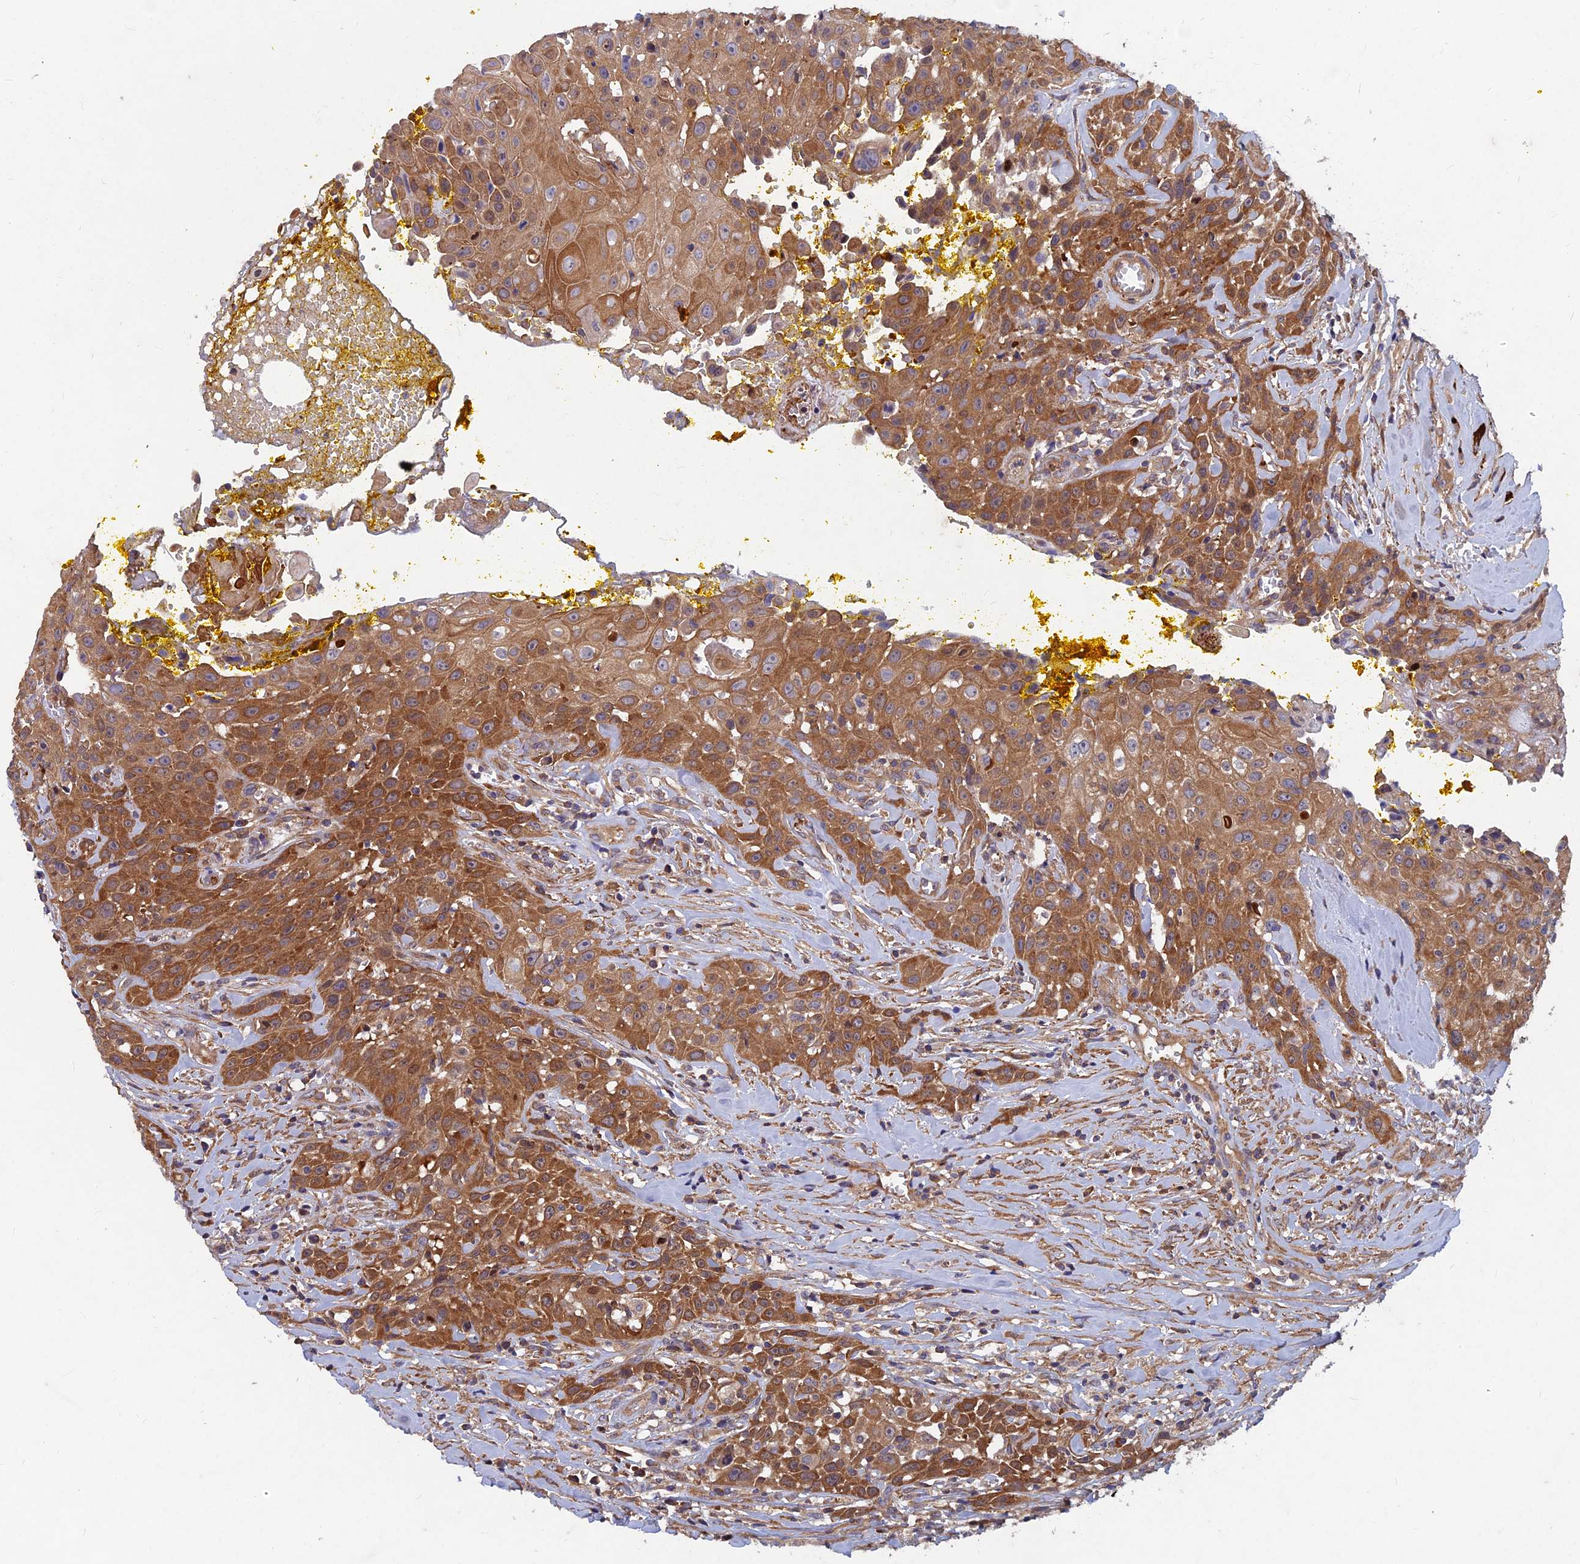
{"staining": {"intensity": "strong", "quantity": ">75%", "location": "cytoplasmic/membranous"}, "tissue": "head and neck cancer", "cell_type": "Tumor cells", "image_type": "cancer", "snomed": [{"axis": "morphology", "description": "Squamous cell carcinoma, NOS"}, {"axis": "topography", "description": "Oral tissue"}, {"axis": "topography", "description": "Head-Neck"}], "caption": "IHC histopathology image of neoplastic tissue: human head and neck squamous cell carcinoma stained using IHC demonstrates high levels of strong protein expression localized specifically in the cytoplasmic/membranous of tumor cells, appearing as a cytoplasmic/membranous brown color.", "gene": "NCAPG", "patient": {"sex": "female", "age": 82}}